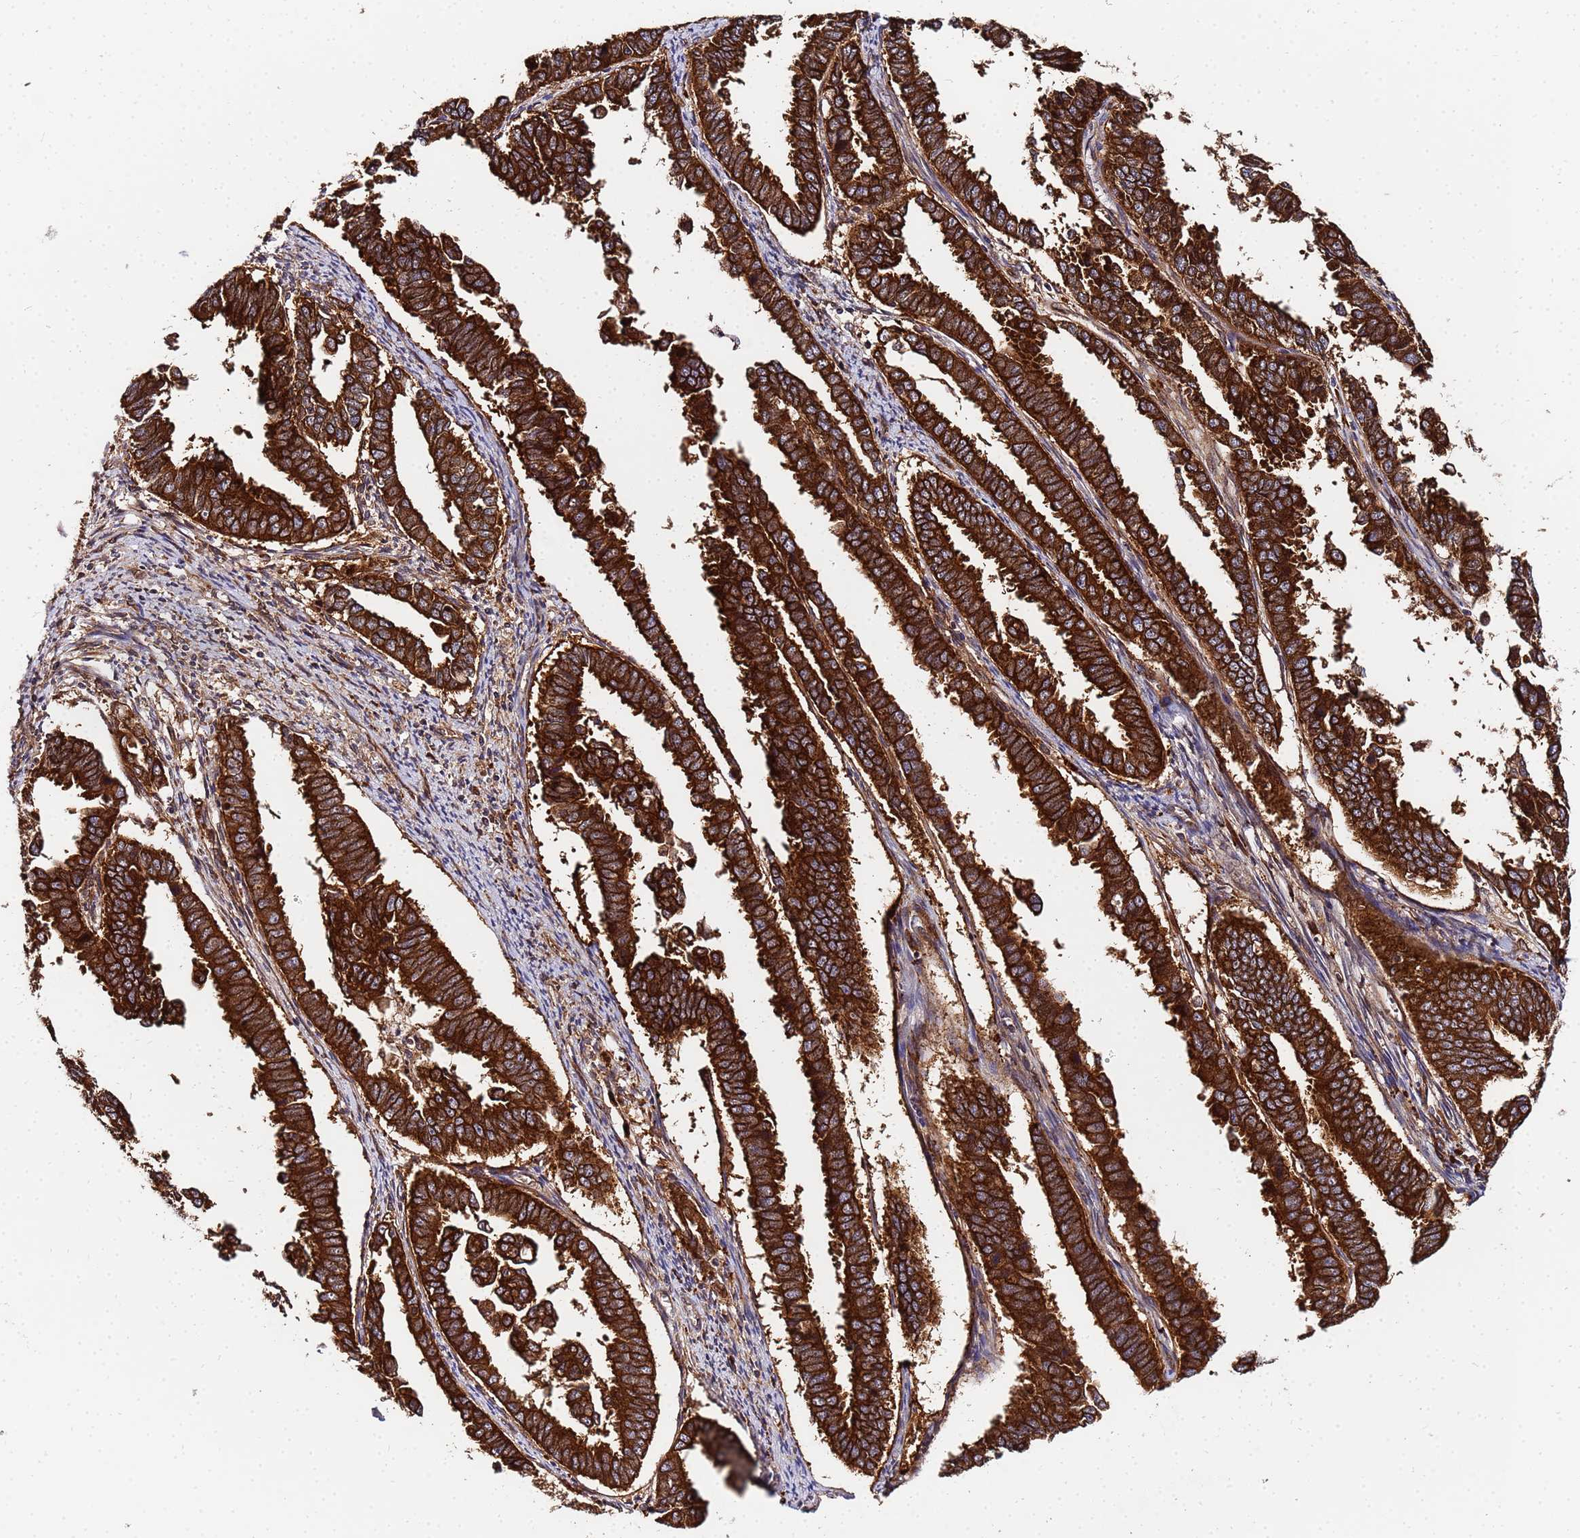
{"staining": {"intensity": "strong", "quantity": ">75%", "location": "cytoplasmic/membranous"}, "tissue": "endometrial cancer", "cell_type": "Tumor cells", "image_type": "cancer", "snomed": [{"axis": "morphology", "description": "Adenocarcinoma, NOS"}, {"axis": "topography", "description": "Endometrium"}], "caption": "Immunohistochemistry (IHC) image of human adenocarcinoma (endometrial) stained for a protein (brown), which displays high levels of strong cytoplasmic/membranous positivity in about >75% of tumor cells.", "gene": "UNC93B1", "patient": {"sex": "female", "age": 75}}